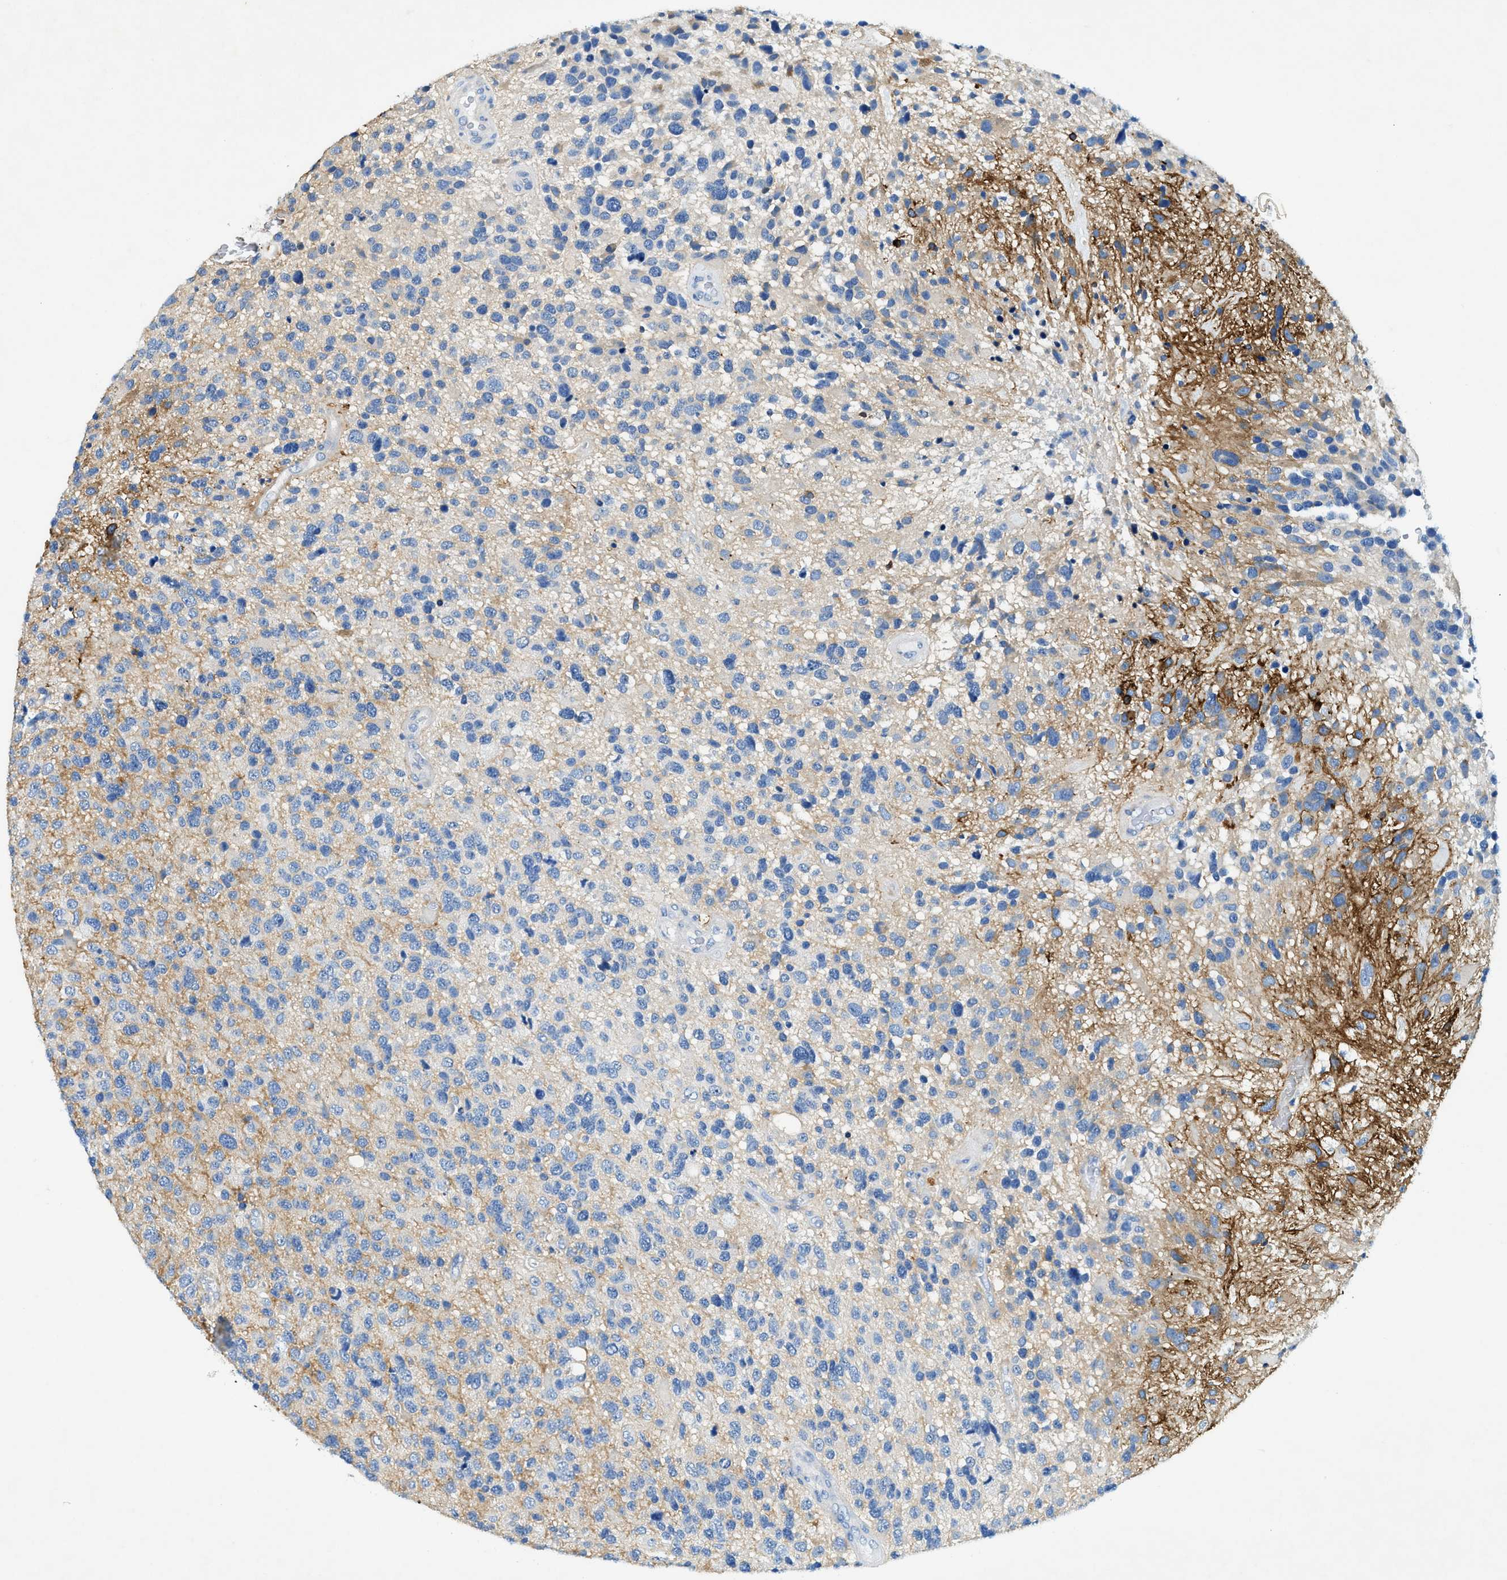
{"staining": {"intensity": "moderate", "quantity": "25%-75%", "location": "cytoplasmic/membranous"}, "tissue": "glioma", "cell_type": "Tumor cells", "image_type": "cancer", "snomed": [{"axis": "morphology", "description": "Glioma, malignant, High grade"}, {"axis": "topography", "description": "Brain"}], "caption": "Malignant high-grade glioma stained with a protein marker reveals moderate staining in tumor cells.", "gene": "ZDHHC13", "patient": {"sex": "female", "age": 58}}